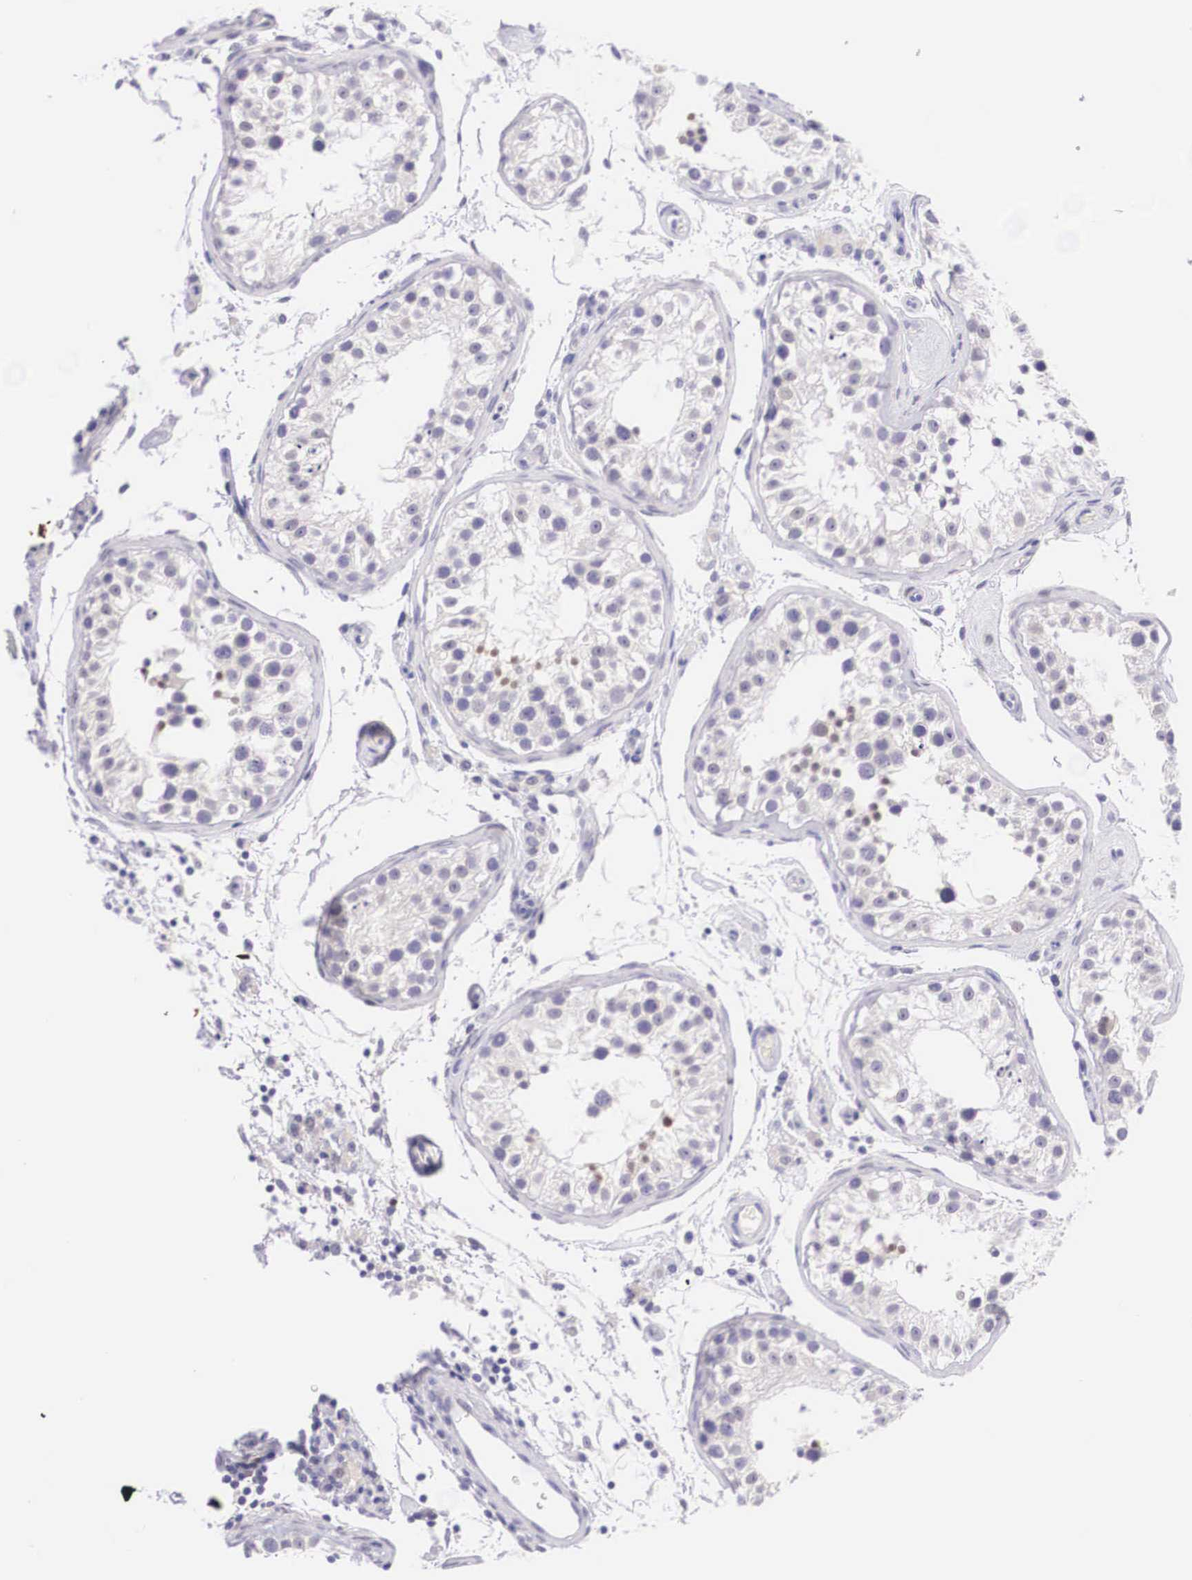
{"staining": {"intensity": "negative", "quantity": "none", "location": "none"}, "tissue": "testis", "cell_type": "Cells in seminiferous ducts", "image_type": "normal", "snomed": [{"axis": "morphology", "description": "Normal tissue, NOS"}, {"axis": "topography", "description": "Testis"}], "caption": "High power microscopy image of an immunohistochemistry (IHC) photomicrograph of benign testis, revealing no significant staining in cells in seminiferous ducts.", "gene": "BCL6", "patient": {"sex": "male", "age": 24}}